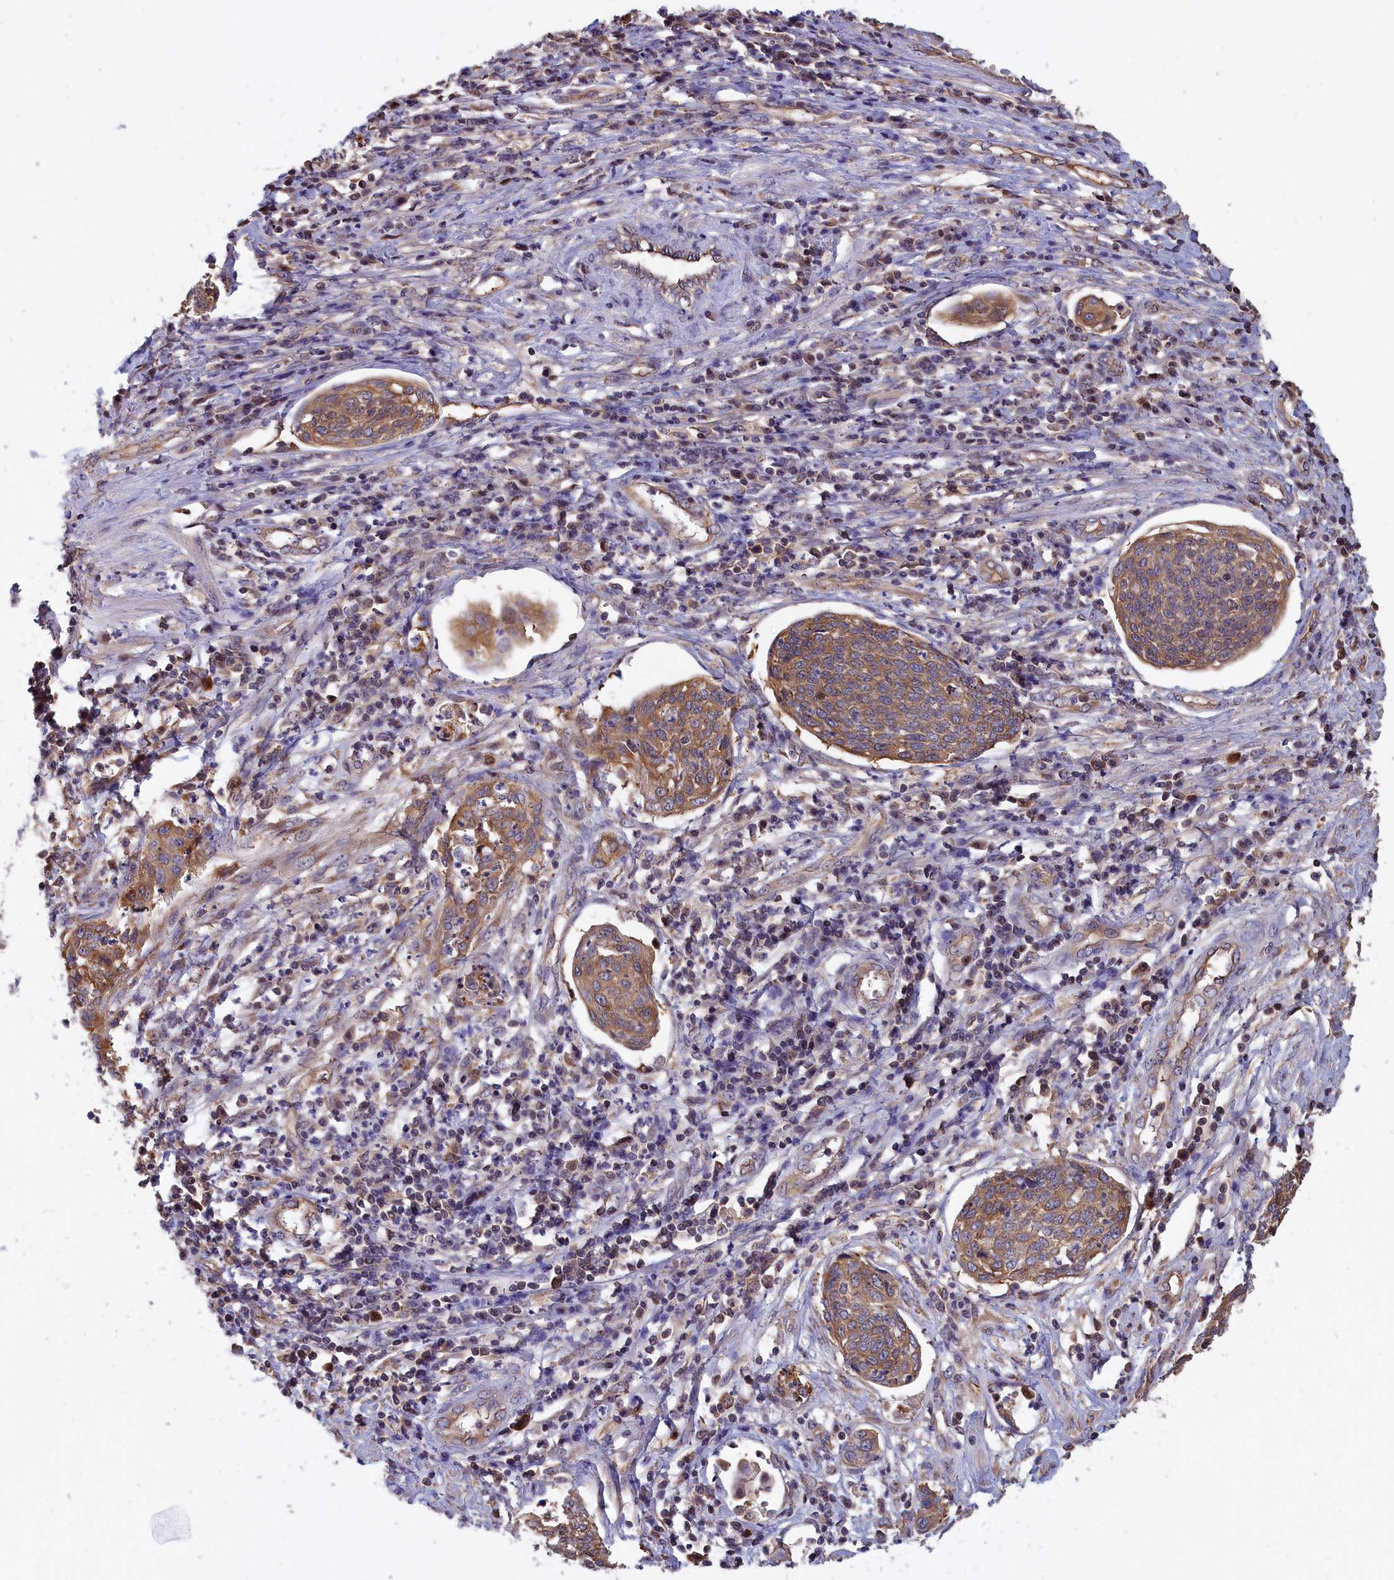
{"staining": {"intensity": "moderate", "quantity": ">75%", "location": "cytoplasmic/membranous"}, "tissue": "cervical cancer", "cell_type": "Tumor cells", "image_type": "cancer", "snomed": [{"axis": "morphology", "description": "Squamous cell carcinoma, NOS"}, {"axis": "topography", "description": "Cervix"}], "caption": "Cervical squamous cell carcinoma tissue demonstrates moderate cytoplasmic/membranous staining in approximately >75% of tumor cells", "gene": "ABCC8", "patient": {"sex": "female", "age": 34}}